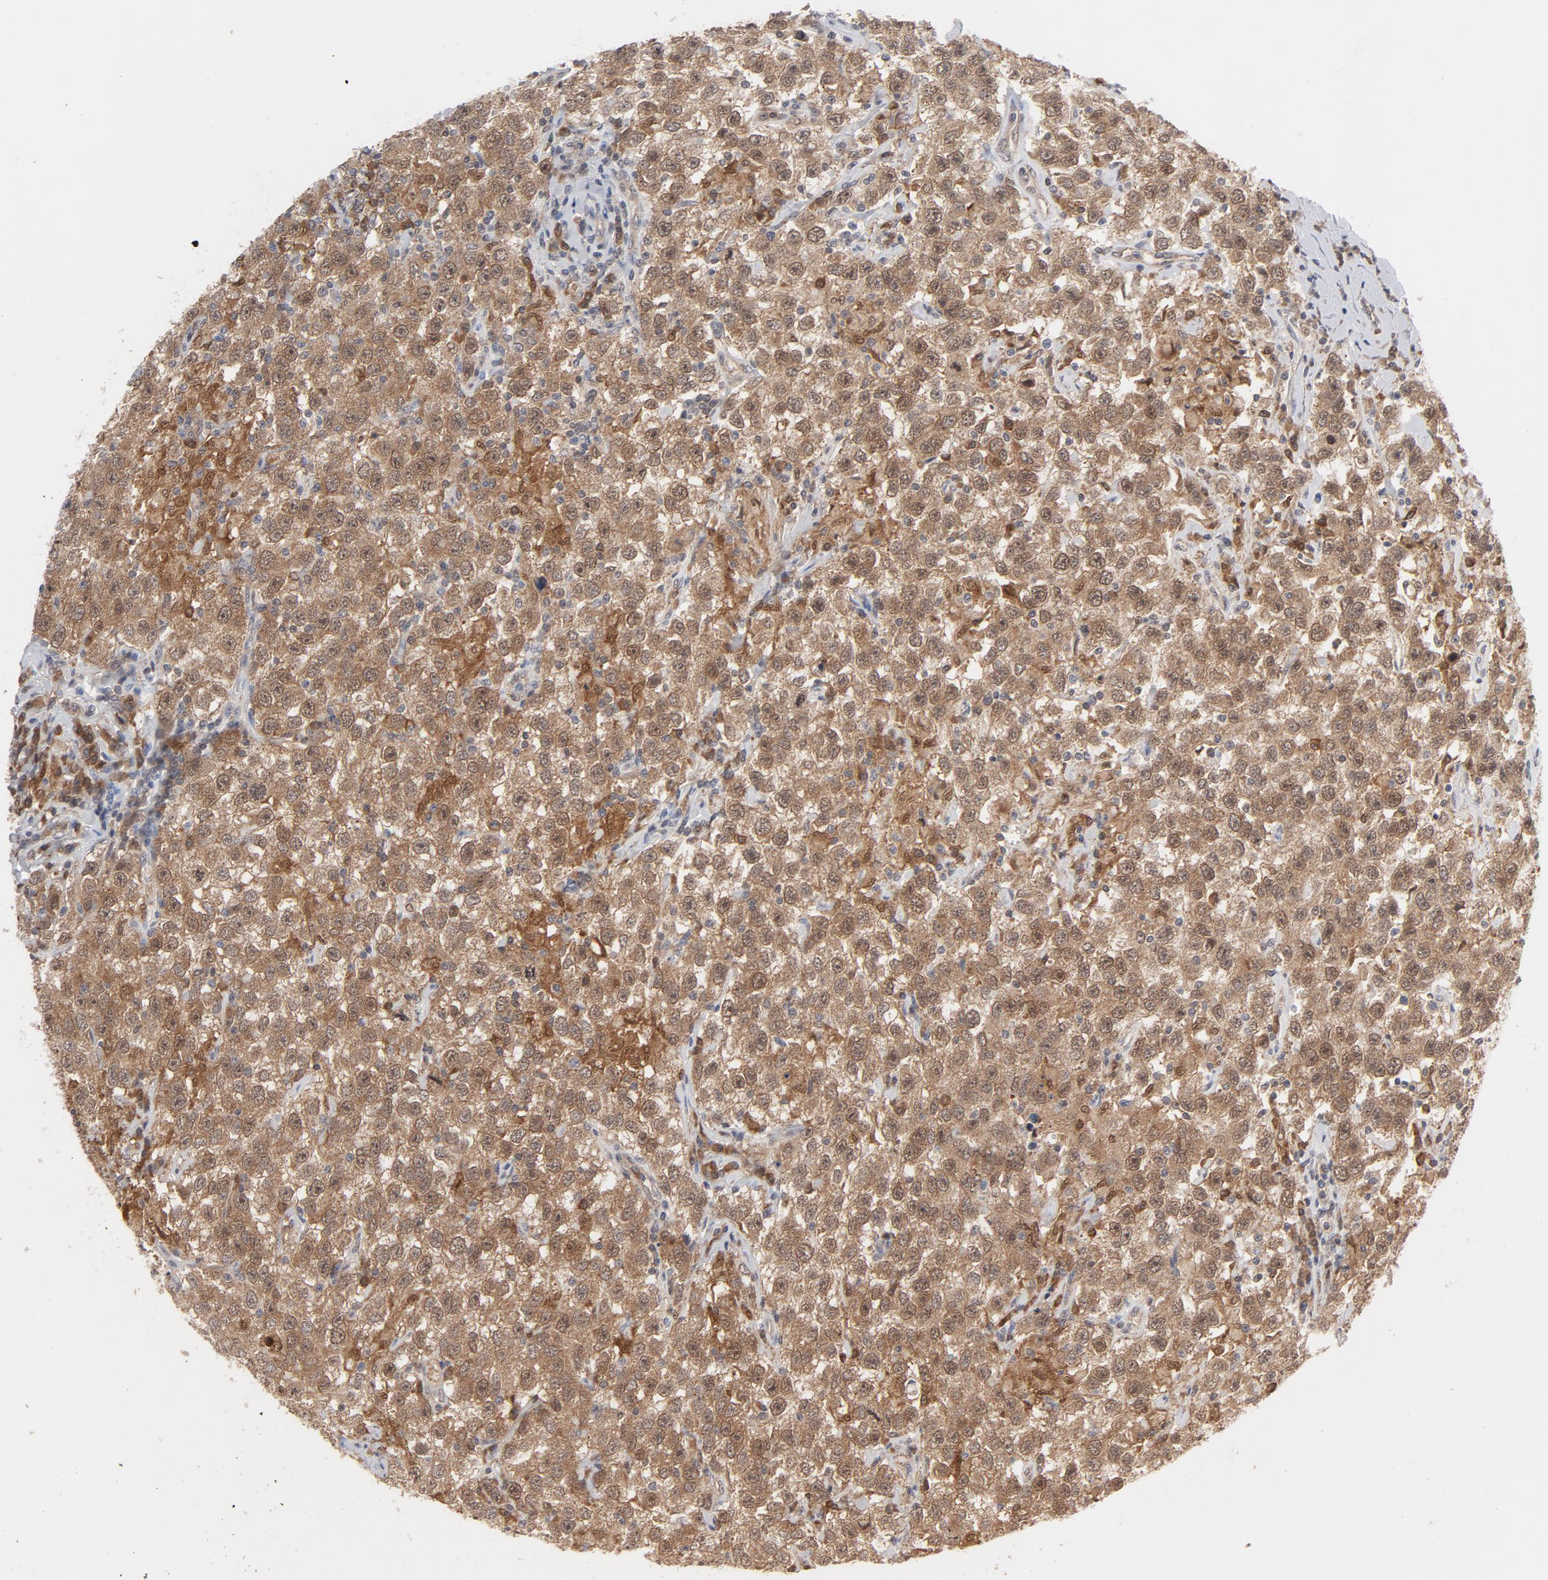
{"staining": {"intensity": "moderate", "quantity": ">75%", "location": "cytoplasmic/membranous"}, "tissue": "testis cancer", "cell_type": "Tumor cells", "image_type": "cancer", "snomed": [{"axis": "morphology", "description": "Seminoma, NOS"}, {"axis": "topography", "description": "Testis"}], "caption": "Testis cancer stained with a protein marker displays moderate staining in tumor cells.", "gene": "PRDX1", "patient": {"sex": "male", "age": 41}}